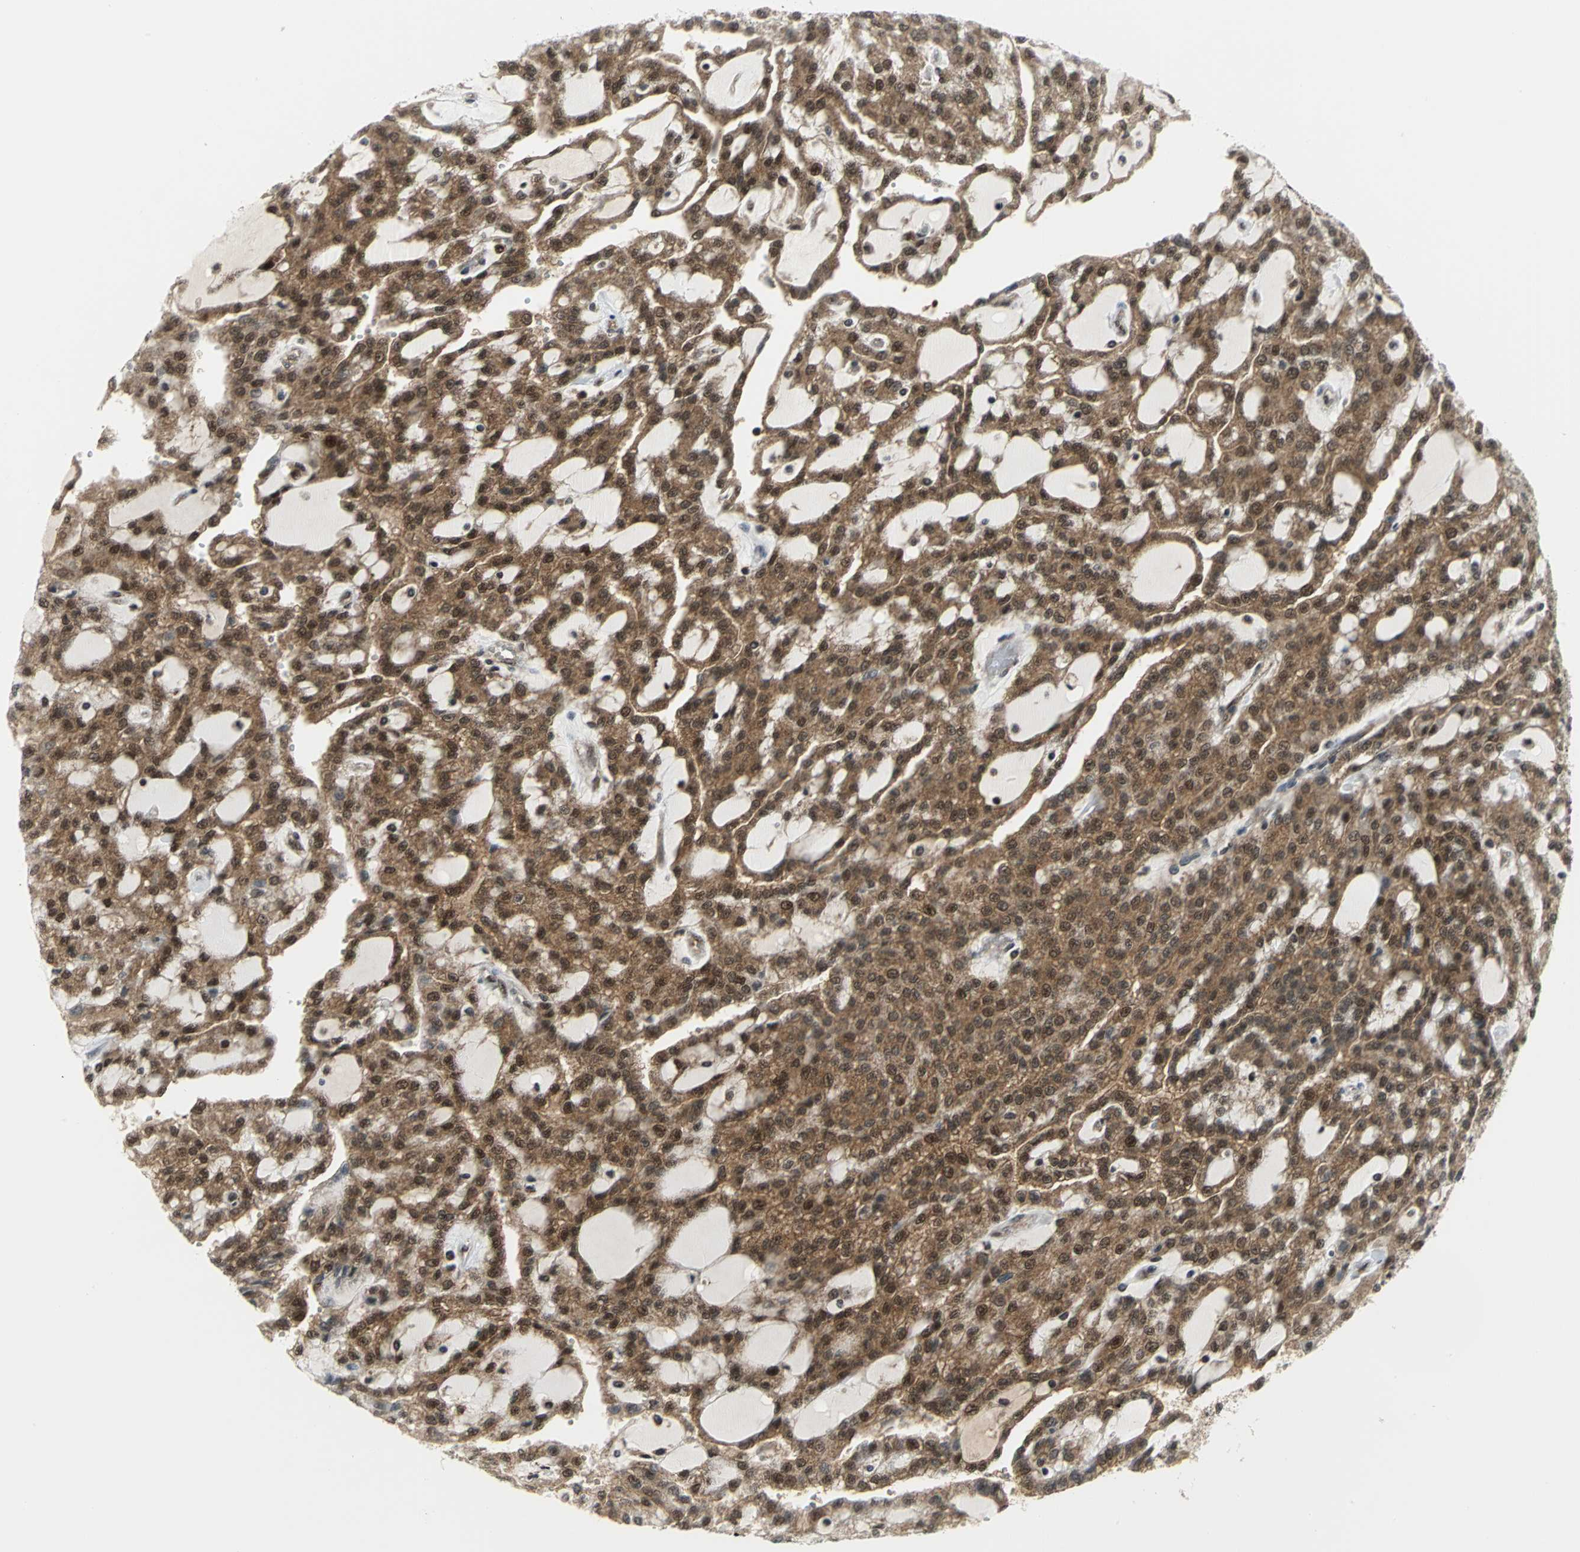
{"staining": {"intensity": "moderate", "quantity": ">75%", "location": "cytoplasmic/membranous,nuclear"}, "tissue": "renal cancer", "cell_type": "Tumor cells", "image_type": "cancer", "snomed": [{"axis": "morphology", "description": "Adenocarcinoma, NOS"}, {"axis": "topography", "description": "Kidney"}], "caption": "Protein staining exhibits moderate cytoplasmic/membranous and nuclear staining in about >75% of tumor cells in adenocarcinoma (renal). The staining is performed using DAB (3,3'-diaminobenzidine) brown chromogen to label protein expression. The nuclei are counter-stained blue using hematoxylin.", "gene": "PSMA4", "patient": {"sex": "male", "age": 63}}